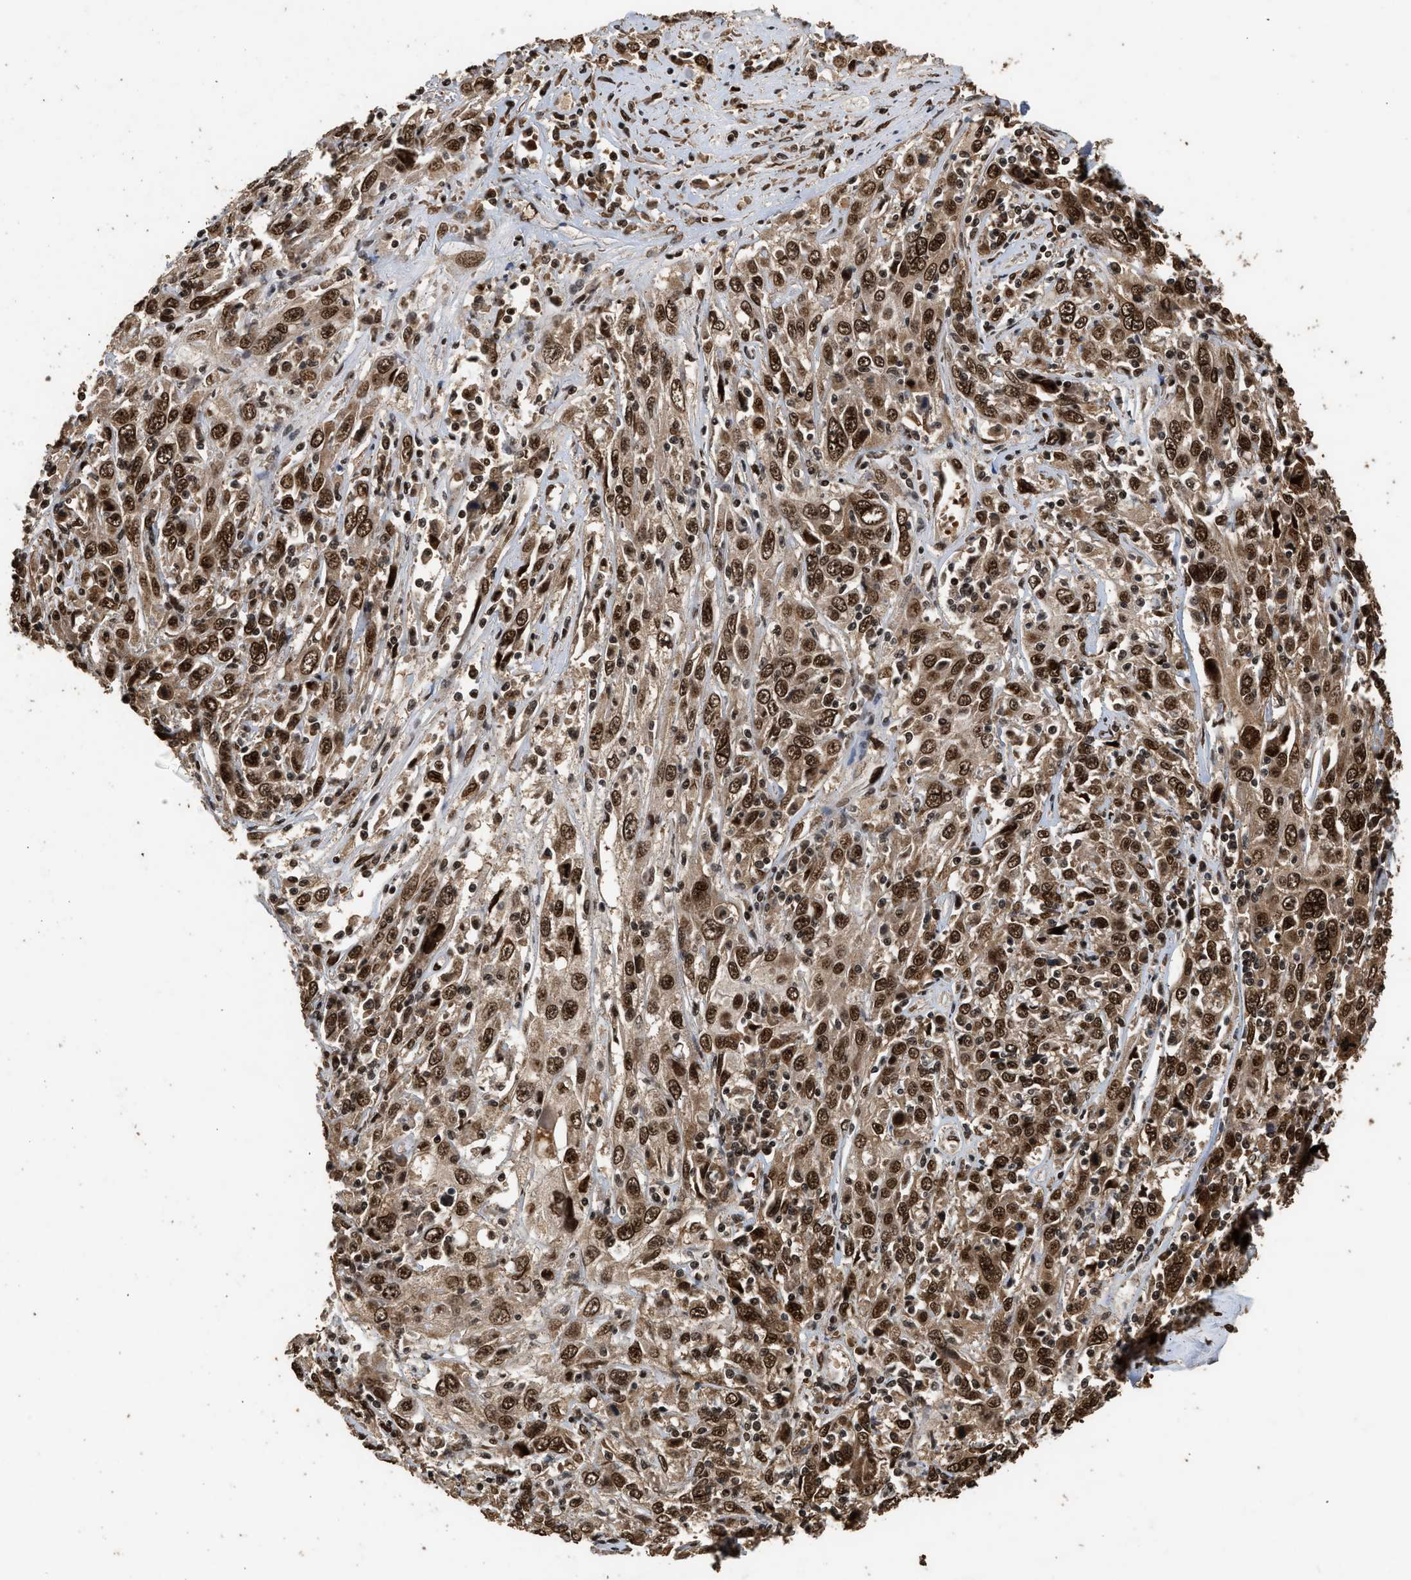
{"staining": {"intensity": "strong", "quantity": ">75%", "location": "cytoplasmic/membranous,nuclear"}, "tissue": "cervical cancer", "cell_type": "Tumor cells", "image_type": "cancer", "snomed": [{"axis": "morphology", "description": "Squamous cell carcinoma, NOS"}, {"axis": "topography", "description": "Cervix"}], "caption": "High-power microscopy captured an immunohistochemistry micrograph of cervical cancer (squamous cell carcinoma), revealing strong cytoplasmic/membranous and nuclear expression in about >75% of tumor cells. Using DAB (brown) and hematoxylin (blue) stains, captured at high magnification using brightfield microscopy.", "gene": "PPP4R3B", "patient": {"sex": "female", "age": 46}}